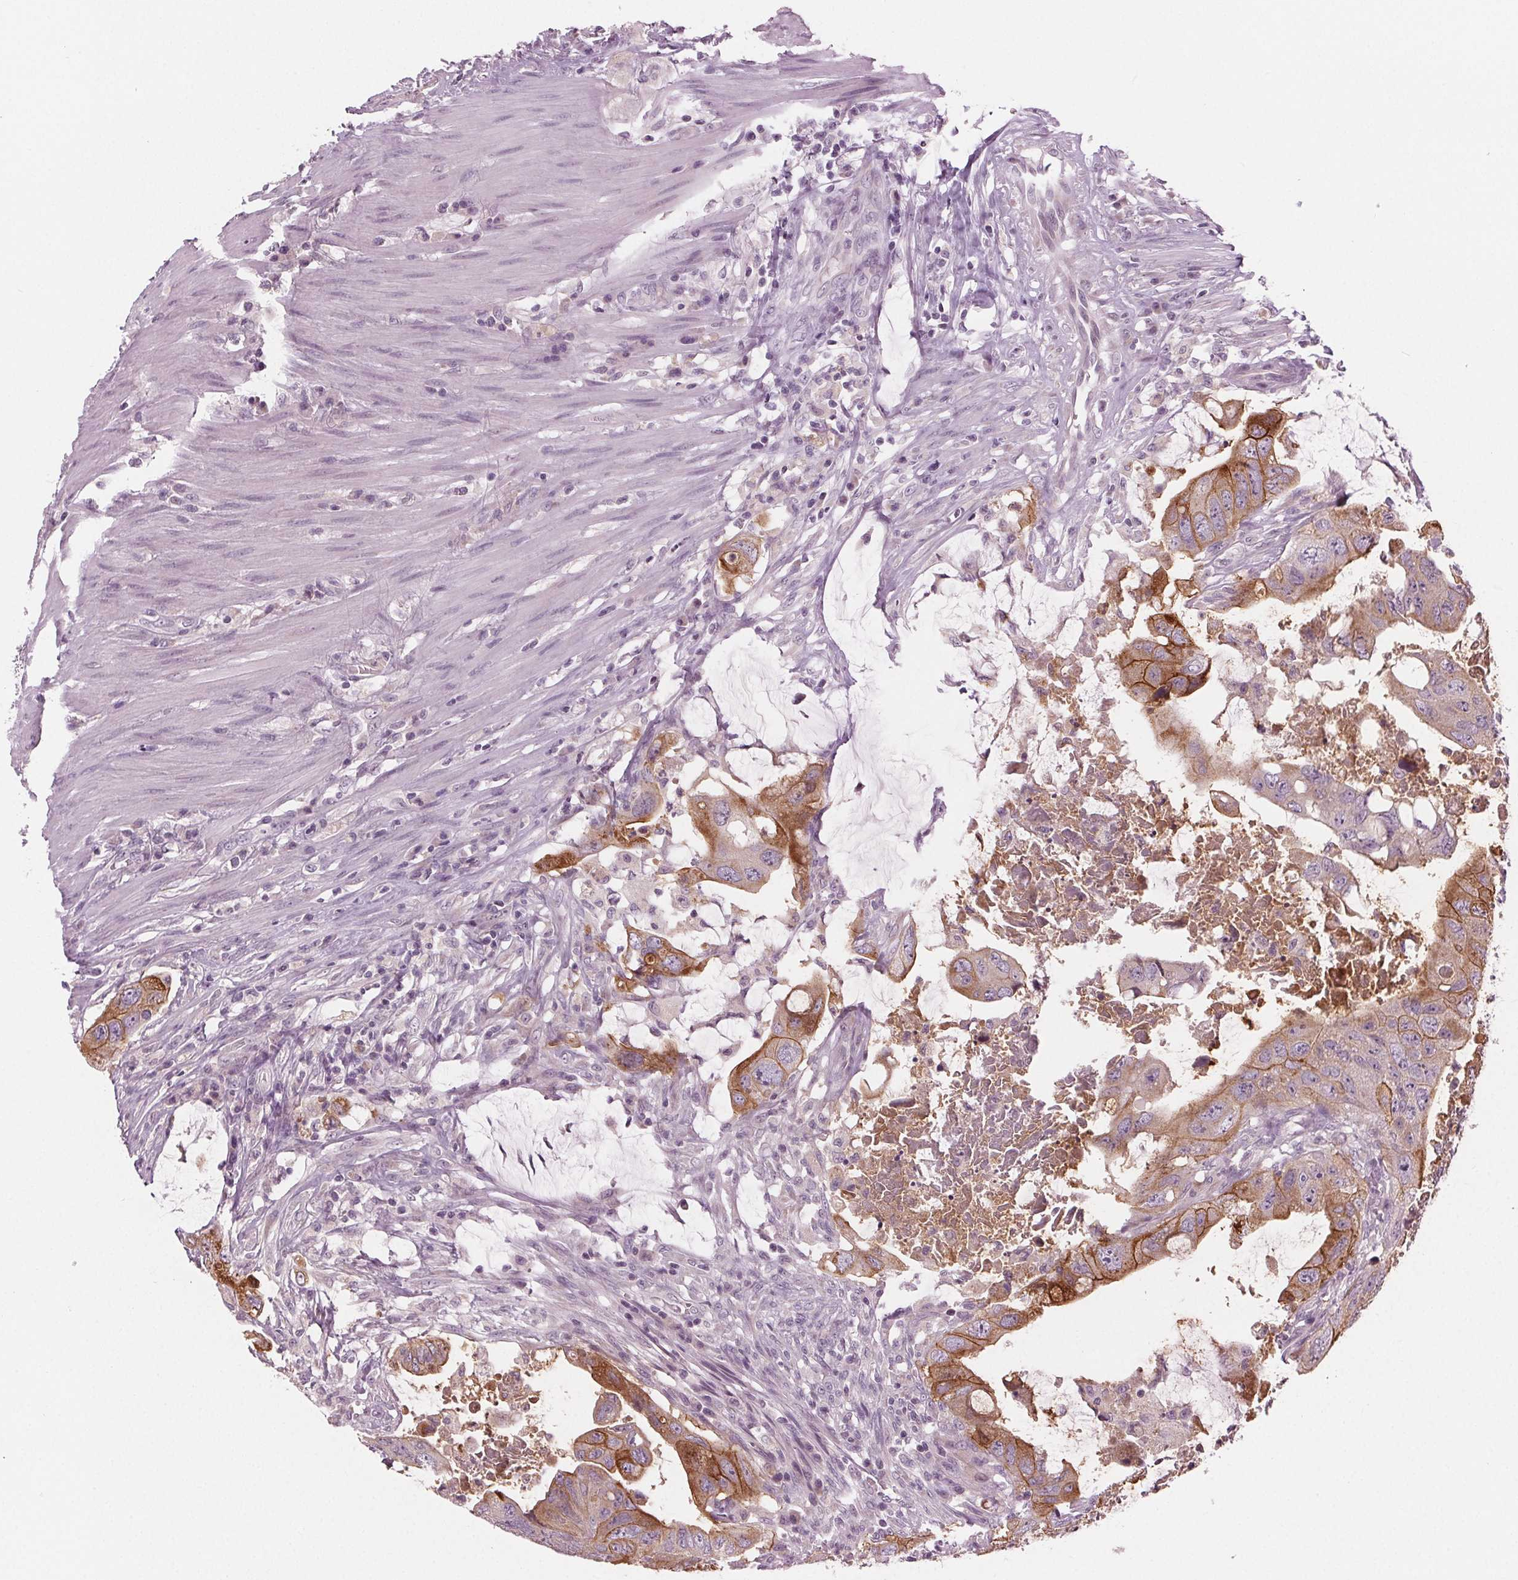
{"staining": {"intensity": "moderate", "quantity": "25%-75%", "location": "cytoplasmic/membranous"}, "tissue": "colorectal cancer", "cell_type": "Tumor cells", "image_type": "cancer", "snomed": [{"axis": "morphology", "description": "Adenocarcinoma, NOS"}, {"axis": "topography", "description": "Colon"}], "caption": "Immunohistochemistry of adenocarcinoma (colorectal) shows medium levels of moderate cytoplasmic/membranous expression in about 25%-75% of tumor cells.", "gene": "PRAP1", "patient": {"sex": "male", "age": 57}}